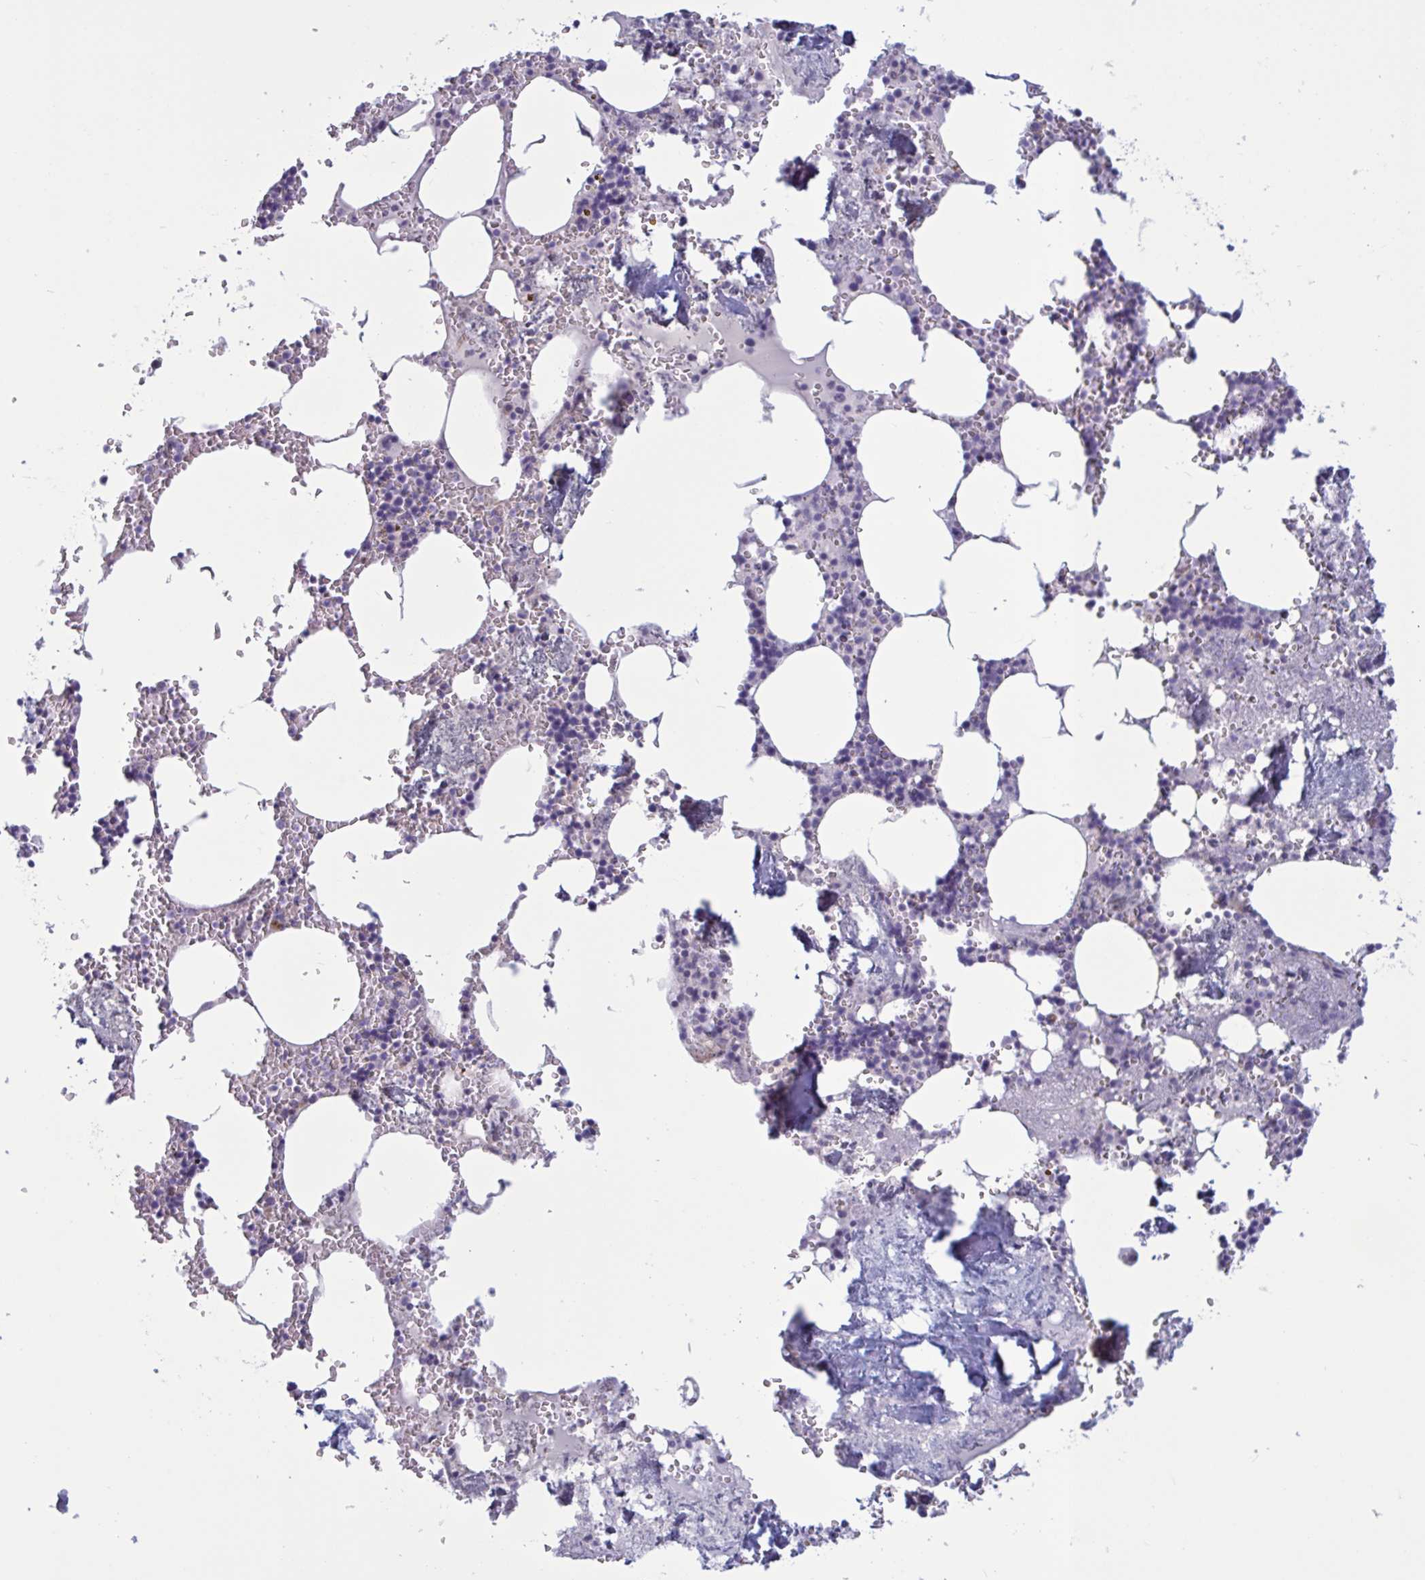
{"staining": {"intensity": "negative", "quantity": "none", "location": "none"}, "tissue": "bone marrow", "cell_type": "Hematopoietic cells", "image_type": "normal", "snomed": [{"axis": "morphology", "description": "Normal tissue, NOS"}, {"axis": "topography", "description": "Bone marrow"}], "caption": "Immunohistochemistry micrograph of normal human bone marrow stained for a protein (brown), which reveals no positivity in hematopoietic cells.", "gene": "OR1L3", "patient": {"sex": "male", "age": 54}}